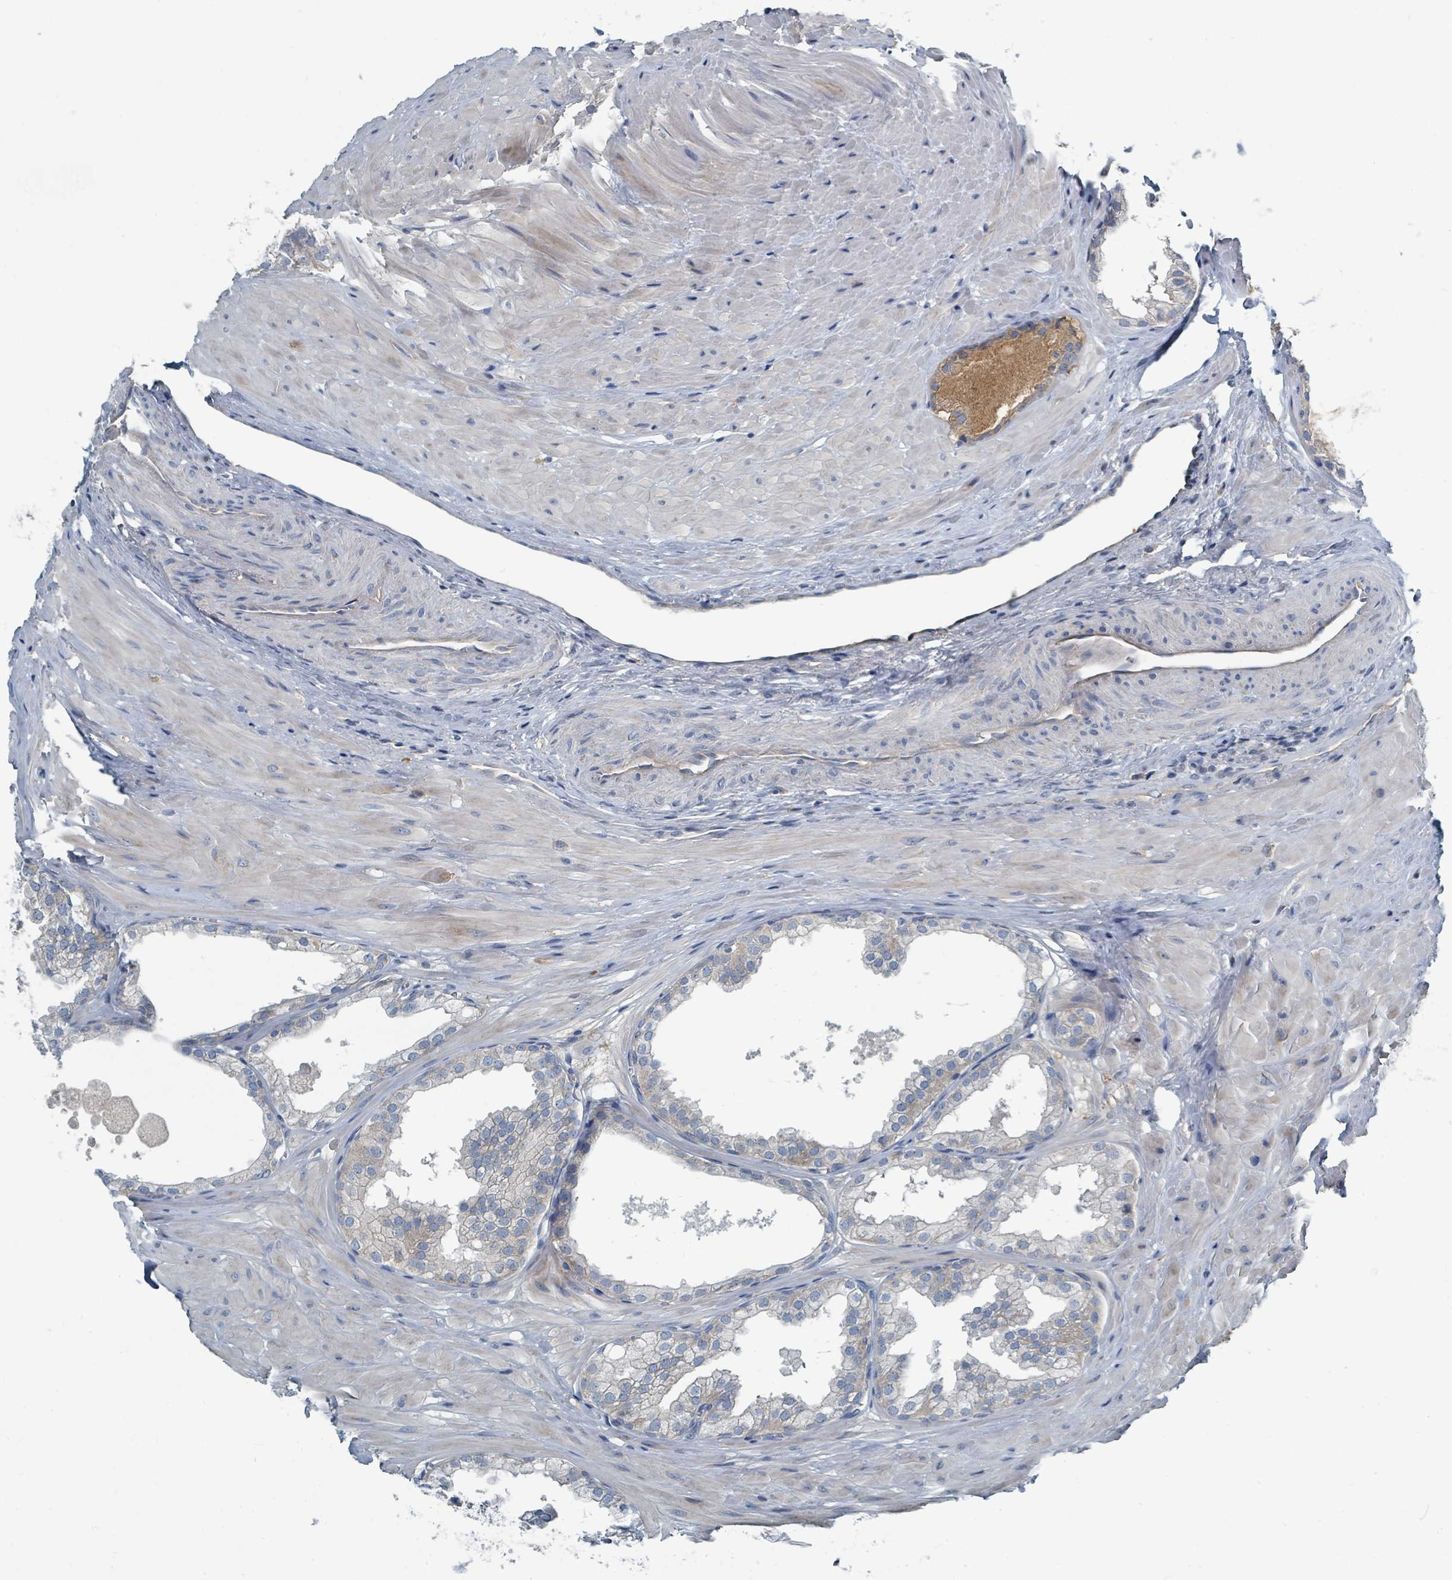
{"staining": {"intensity": "weak", "quantity": "<25%", "location": "cytoplasmic/membranous"}, "tissue": "prostate", "cell_type": "Glandular cells", "image_type": "normal", "snomed": [{"axis": "morphology", "description": "Normal tissue, NOS"}, {"axis": "topography", "description": "Prostate"}, {"axis": "topography", "description": "Peripheral nerve tissue"}], "caption": "The immunohistochemistry photomicrograph has no significant expression in glandular cells of prostate.", "gene": "SLC25A23", "patient": {"sex": "male", "age": 55}}